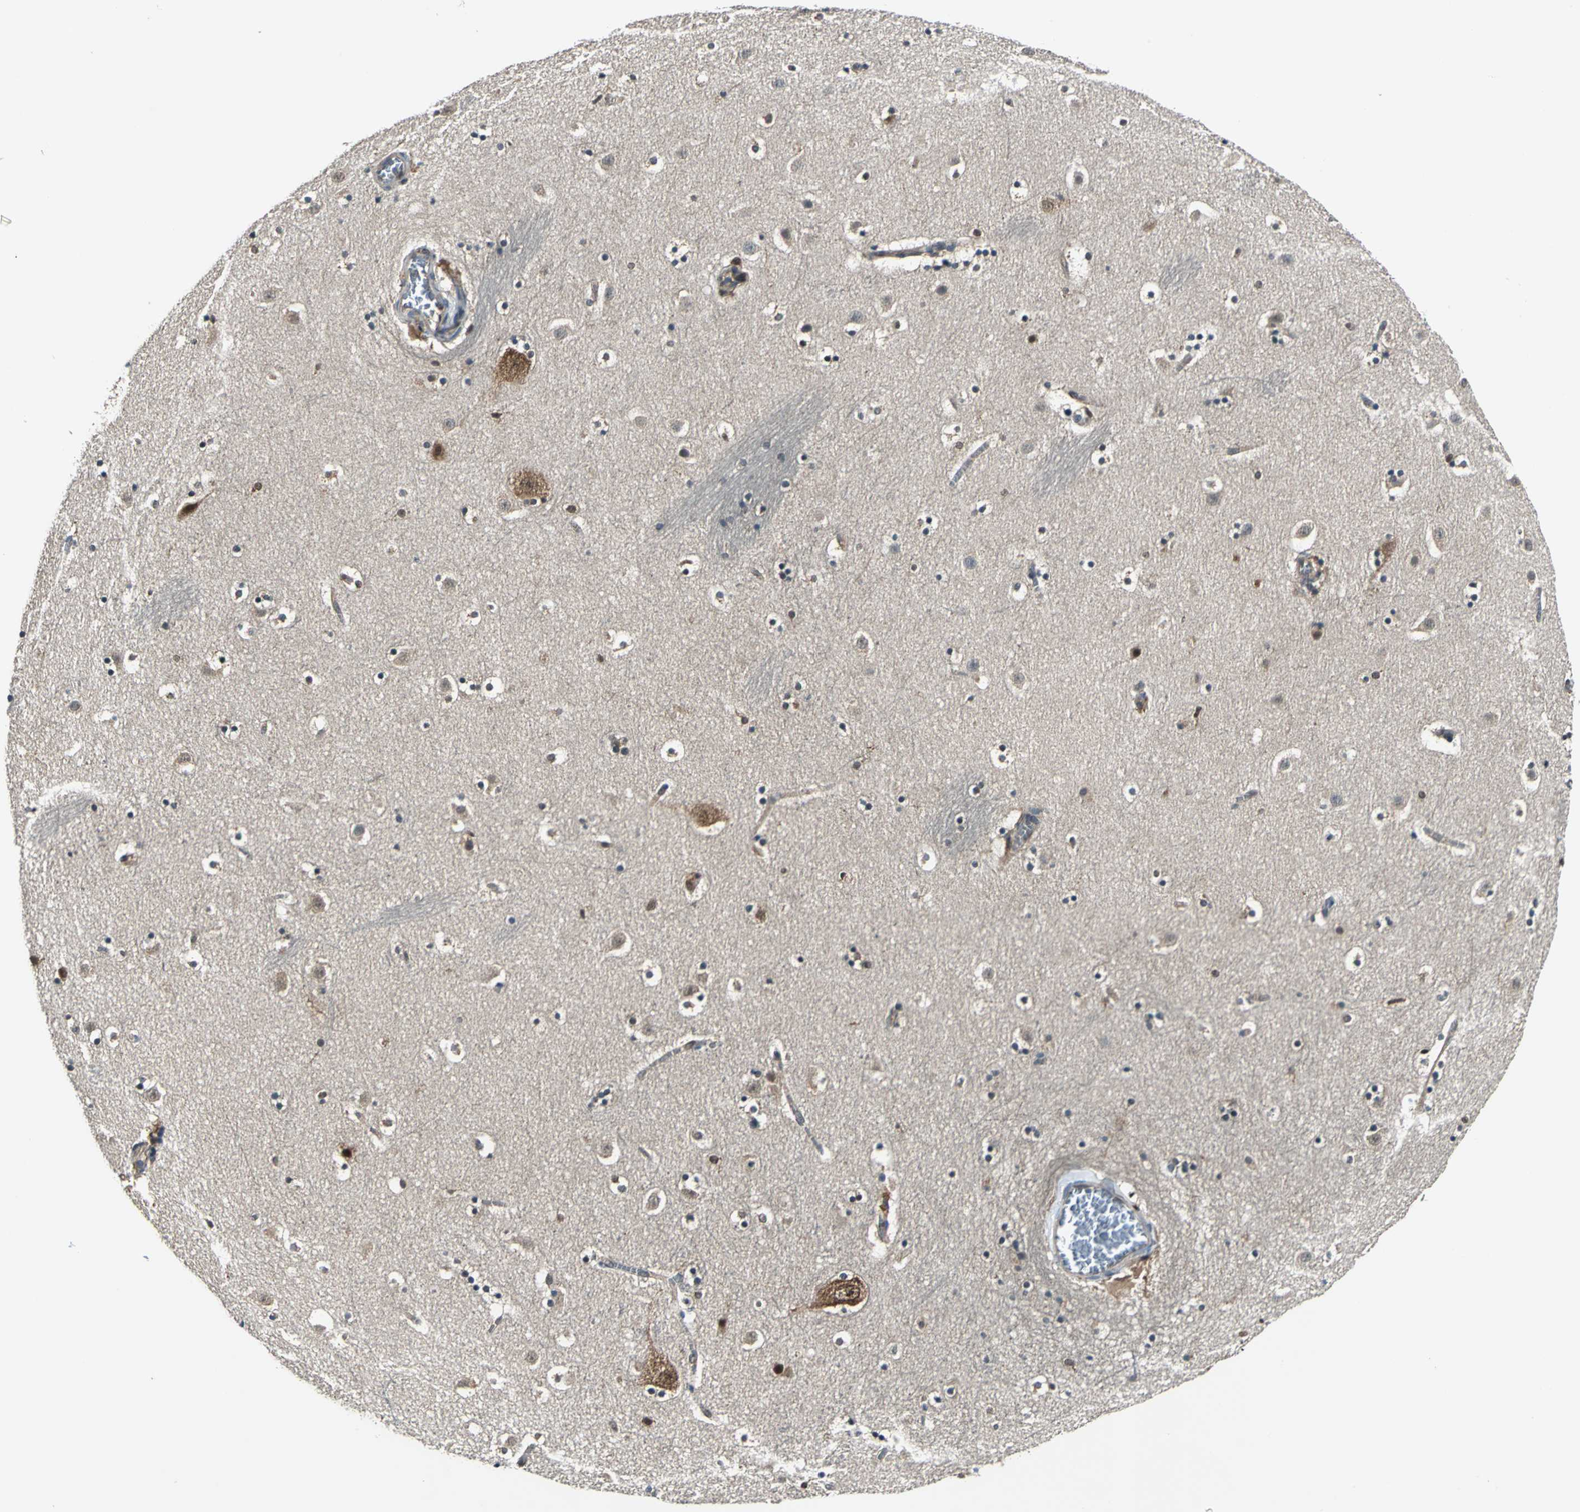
{"staining": {"intensity": "moderate", "quantity": ">75%", "location": "cytoplasmic/membranous,nuclear"}, "tissue": "caudate", "cell_type": "Glial cells", "image_type": "normal", "snomed": [{"axis": "morphology", "description": "Normal tissue, NOS"}, {"axis": "topography", "description": "Lateral ventricle wall"}], "caption": "Glial cells demonstrate medium levels of moderate cytoplasmic/membranous,nuclear expression in about >75% of cells in benign caudate. (Stains: DAB in brown, nuclei in blue, Microscopy: brightfield microscopy at high magnification).", "gene": "RRM2B", "patient": {"sex": "male", "age": 45}}